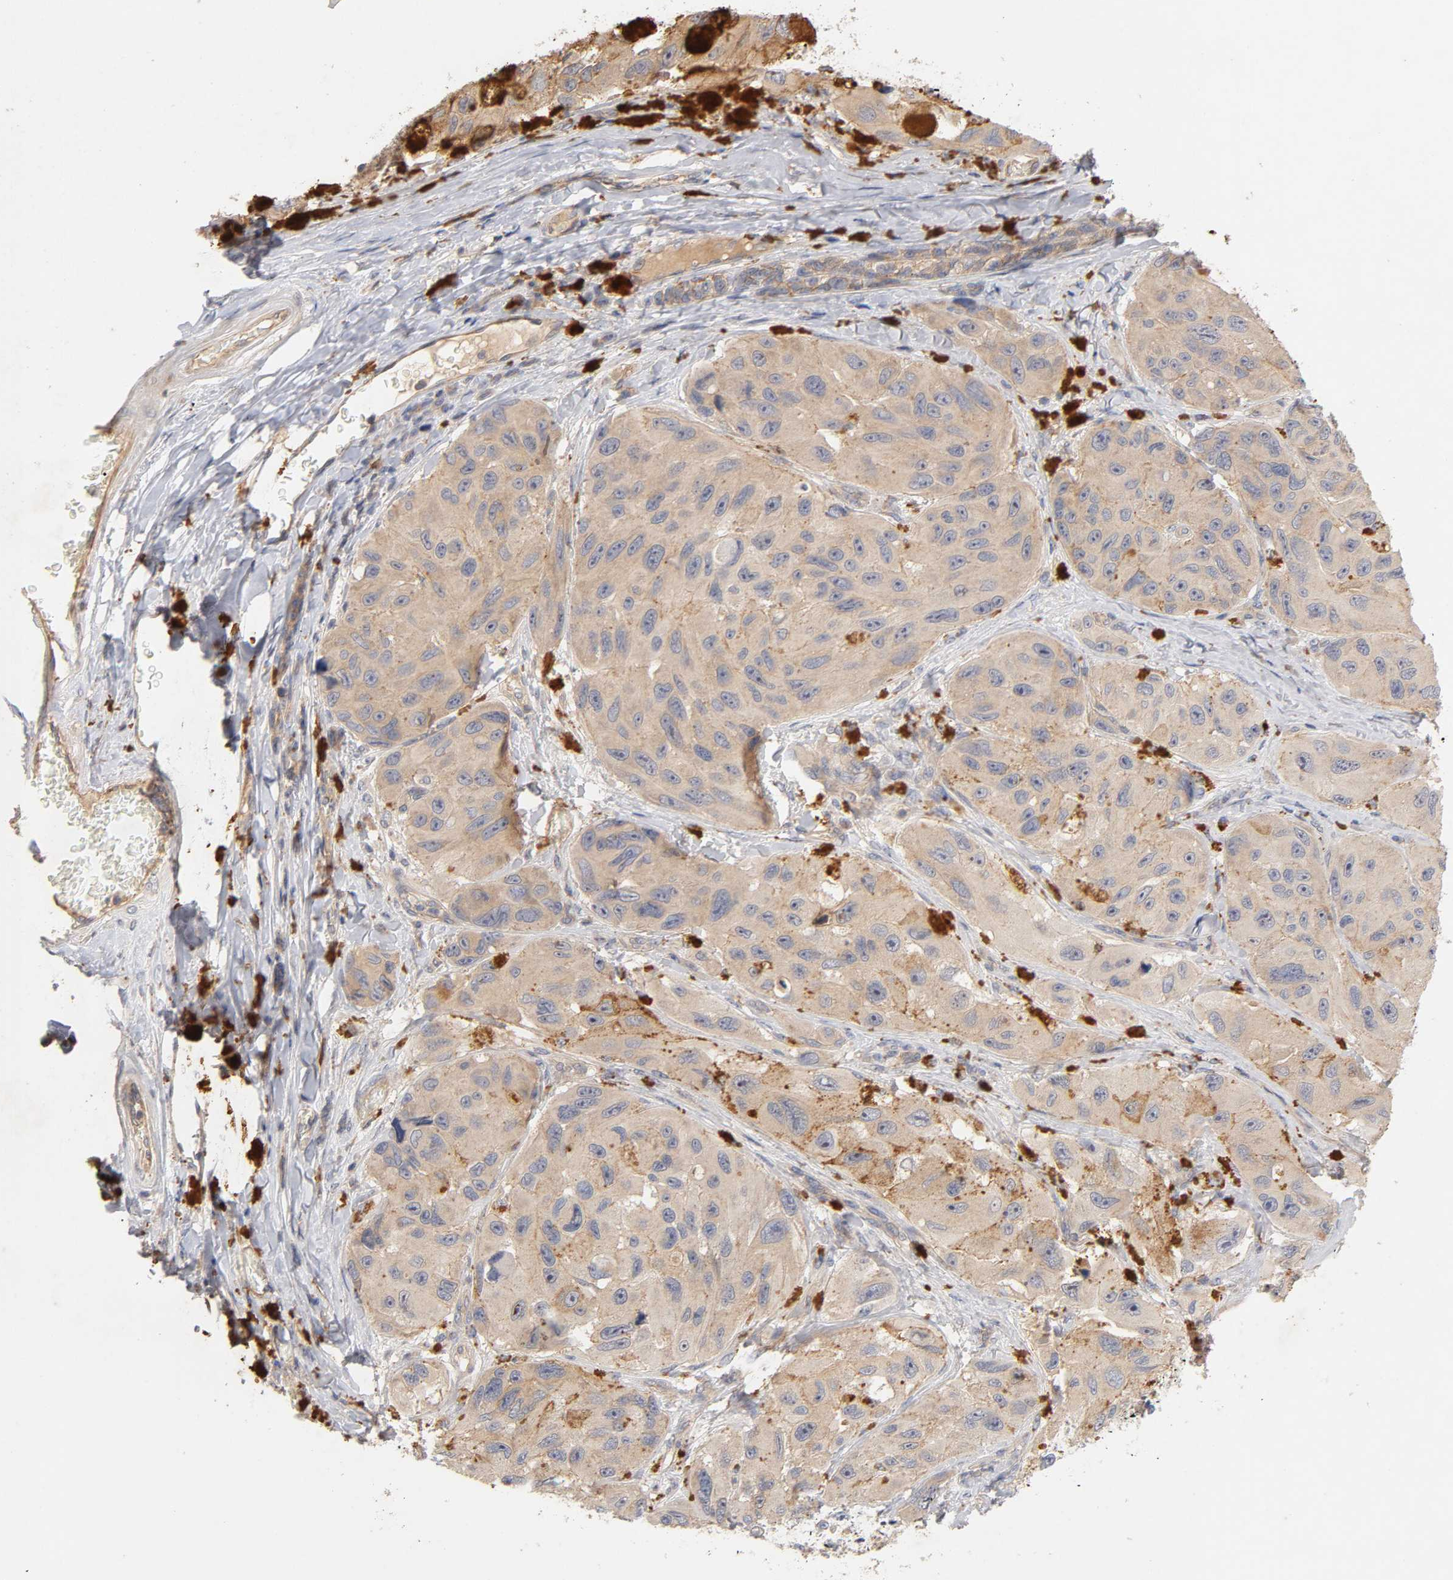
{"staining": {"intensity": "moderate", "quantity": ">75%", "location": "cytoplasmic/membranous"}, "tissue": "melanoma", "cell_type": "Tumor cells", "image_type": "cancer", "snomed": [{"axis": "morphology", "description": "Malignant melanoma, NOS"}, {"axis": "topography", "description": "Skin"}], "caption": "Immunohistochemistry (IHC) (DAB (3,3'-diaminobenzidine)) staining of human melanoma shows moderate cytoplasmic/membranous protein staining in about >75% of tumor cells.", "gene": "PDZD11", "patient": {"sex": "female", "age": 73}}